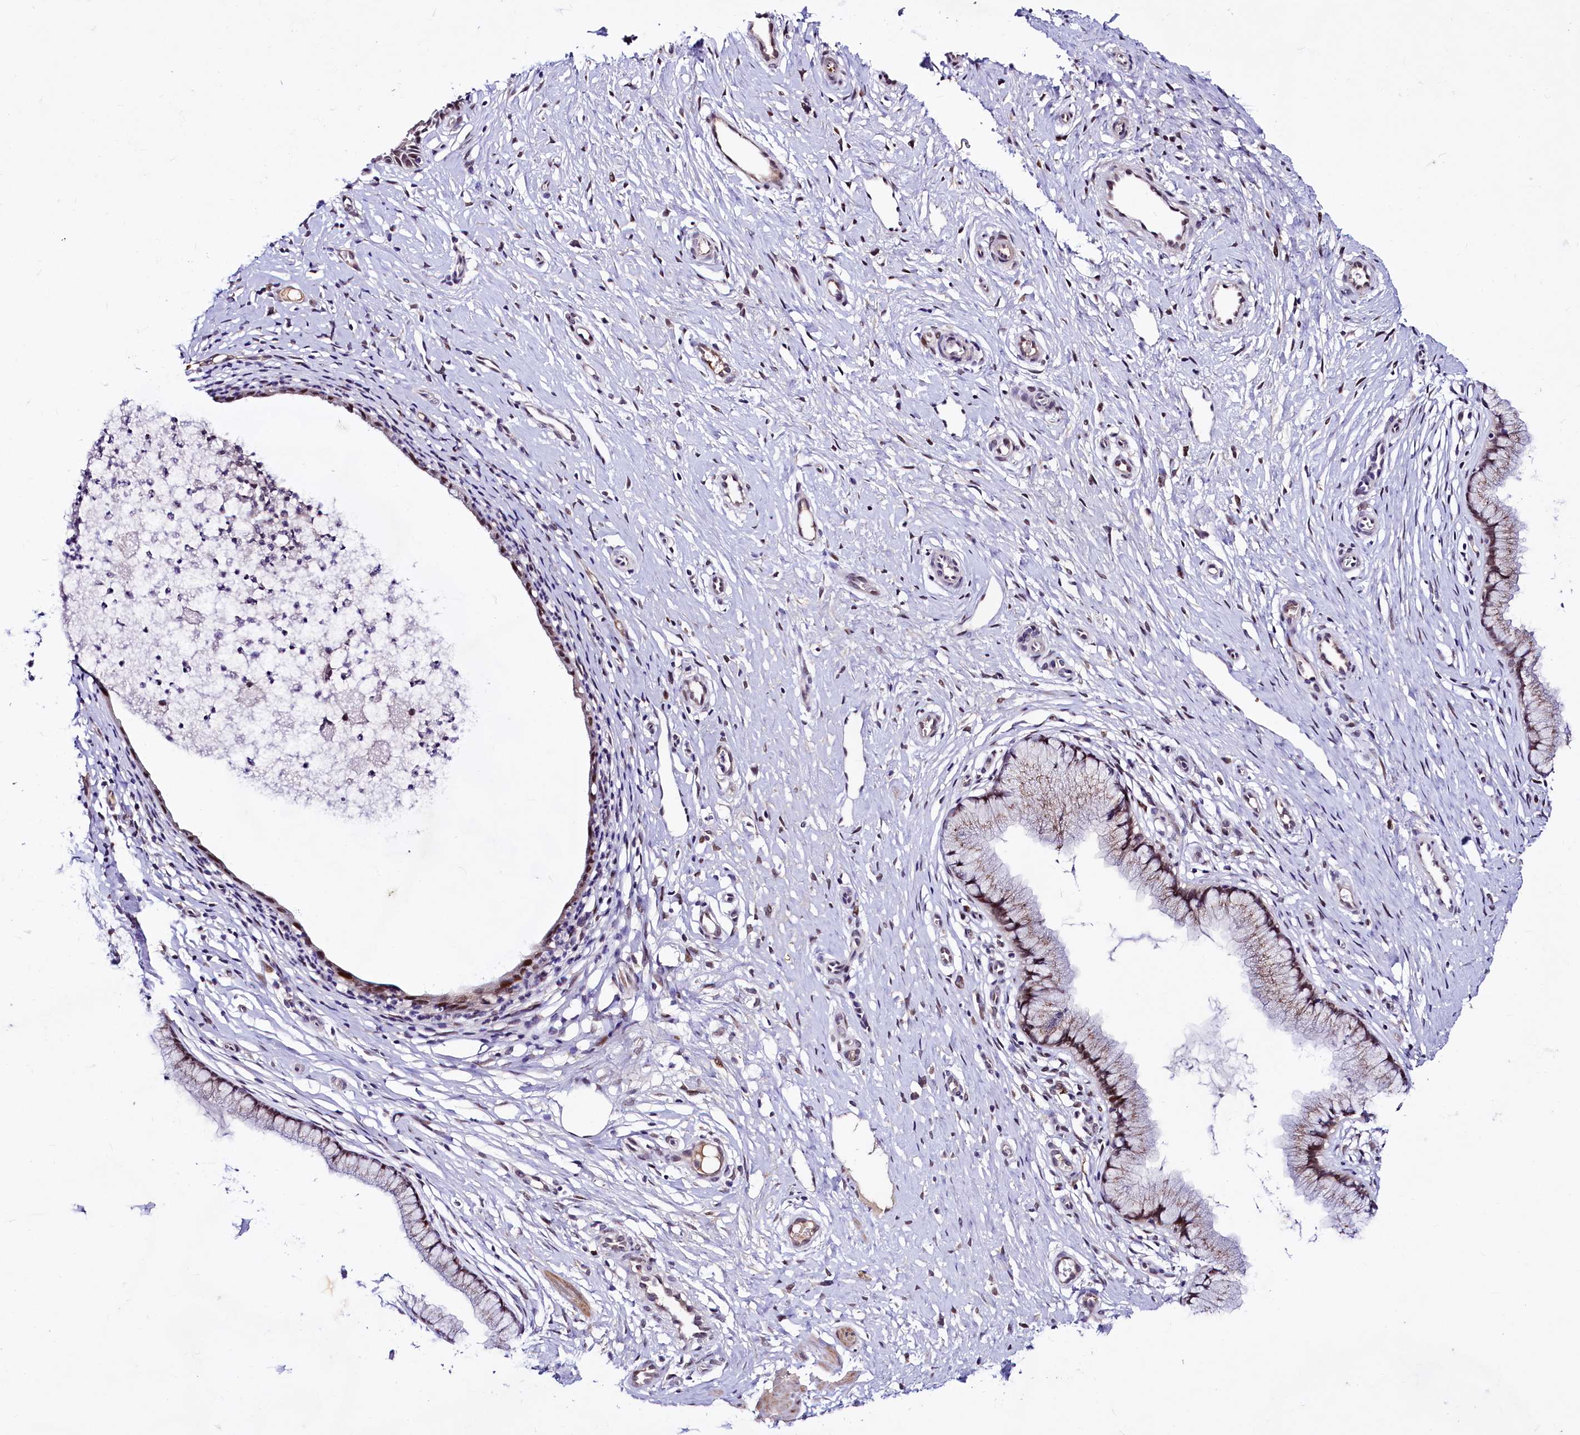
{"staining": {"intensity": "moderate", "quantity": "25%-75%", "location": "cytoplasmic/membranous,nuclear"}, "tissue": "cervix", "cell_type": "Glandular cells", "image_type": "normal", "snomed": [{"axis": "morphology", "description": "Normal tissue, NOS"}, {"axis": "topography", "description": "Cervix"}], "caption": "Immunohistochemistry (IHC) (DAB) staining of benign cervix demonstrates moderate cytoplasmic/membranous,nuclear protein expression in about 25%-75% of glandular cells. Immunohistochemistry stains the protein of interest in brown and the nuclei are stained blue.", "gene": "LEUTX", "patient": {"sex": "female", "age": 36}}